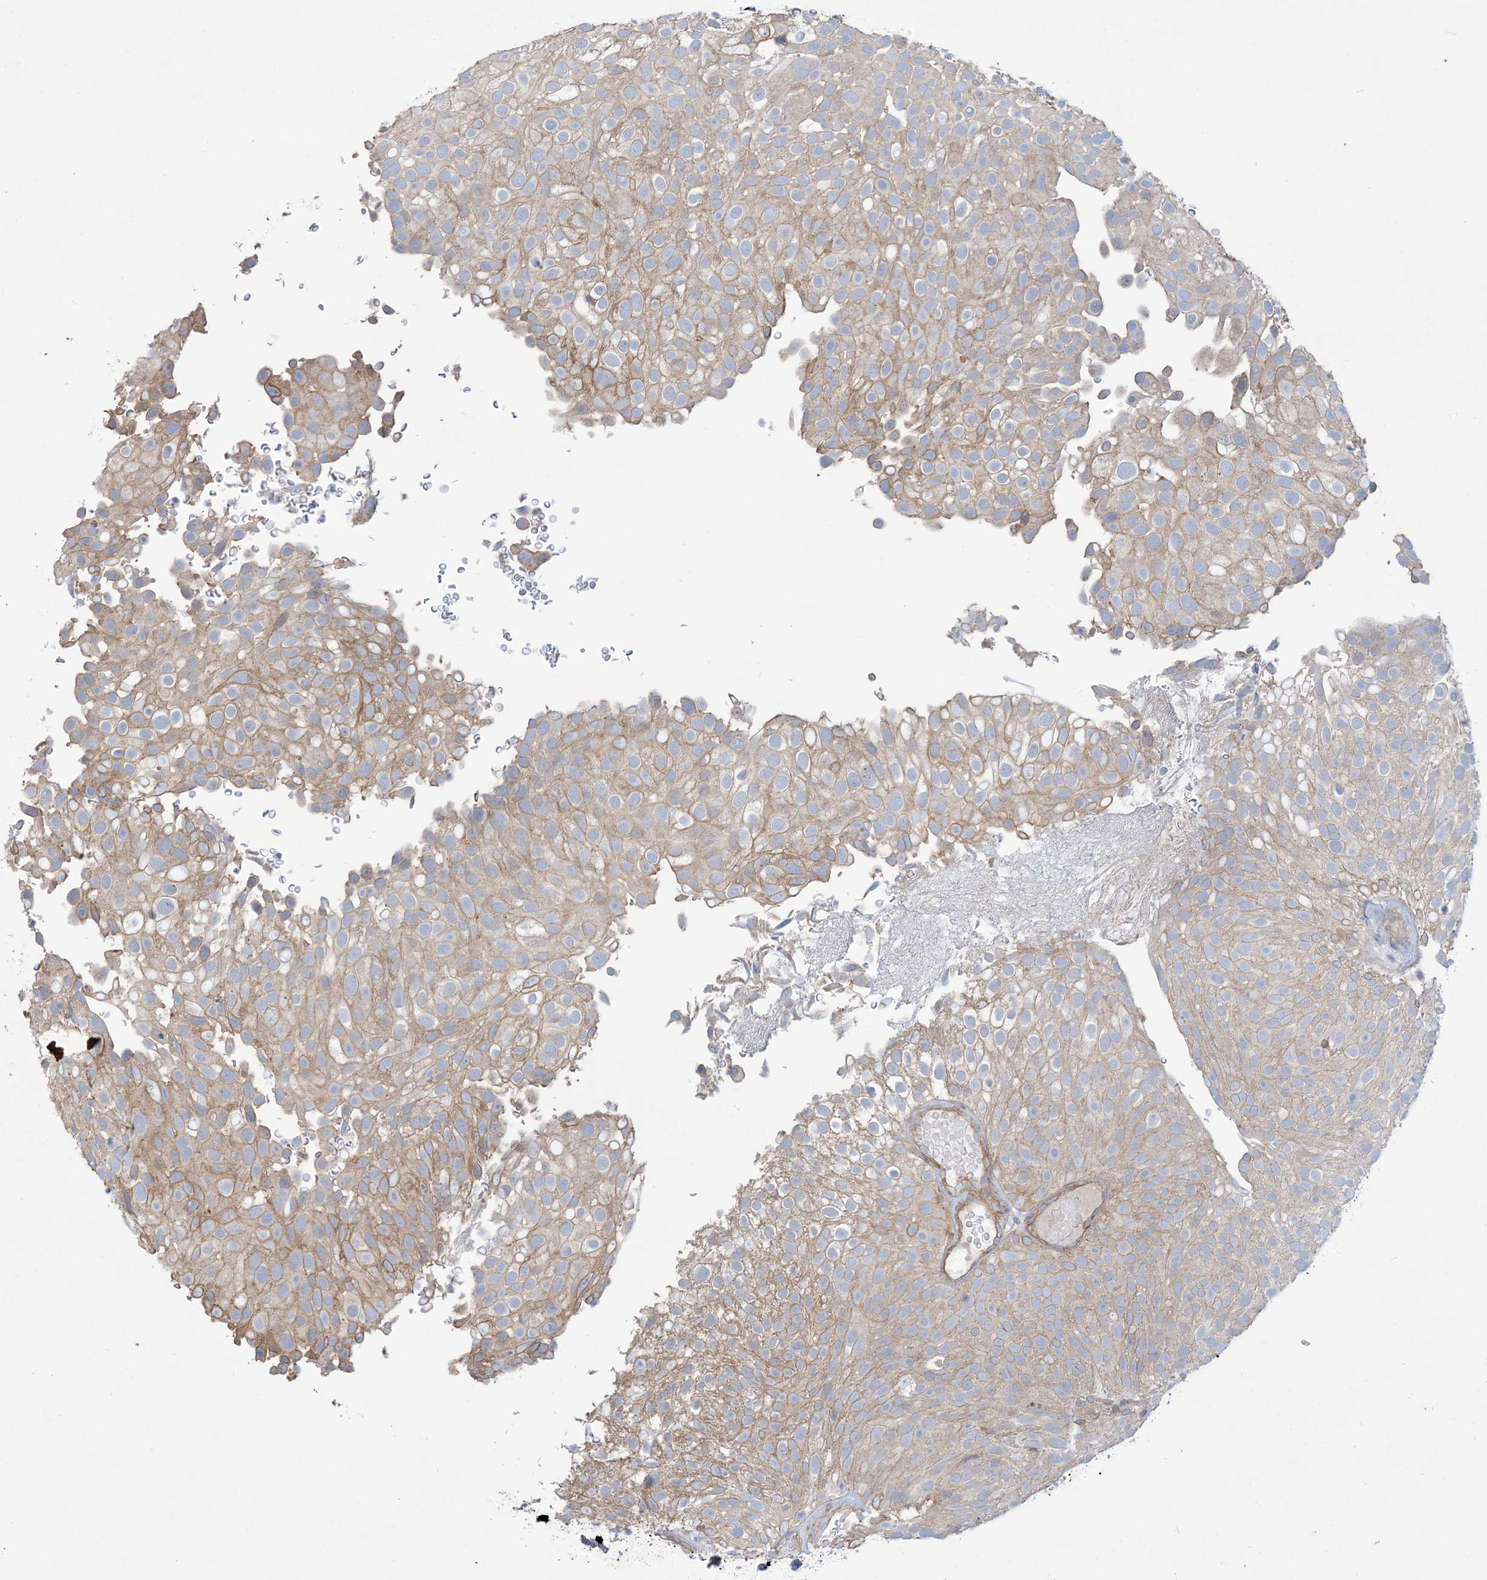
{"staining": {"intensity": "moderate", "quantity": "25%-75%", "location": "cytoplasmic/membranous"}, "tissue": "urothelial cancer", "cell_type": "Tumor cells", "image_type": "cancer", "snomed": [{"axis": "morphology", "description": "Urothelial carcinoma, Low grade"}, {"axis": "topography", "description": "Urinary bladder"}], "caption": "Protein expression analysis of urothelial carcinoma (low-grade) demonstrates moderate cytoplasmic/membranous staining in about 25%-75% of tumor cells. Ihc stains the protein in brown and the nuclei are stained blue.", "gene": "CCNY", "patient": {"sex": "male", "age": 78}}